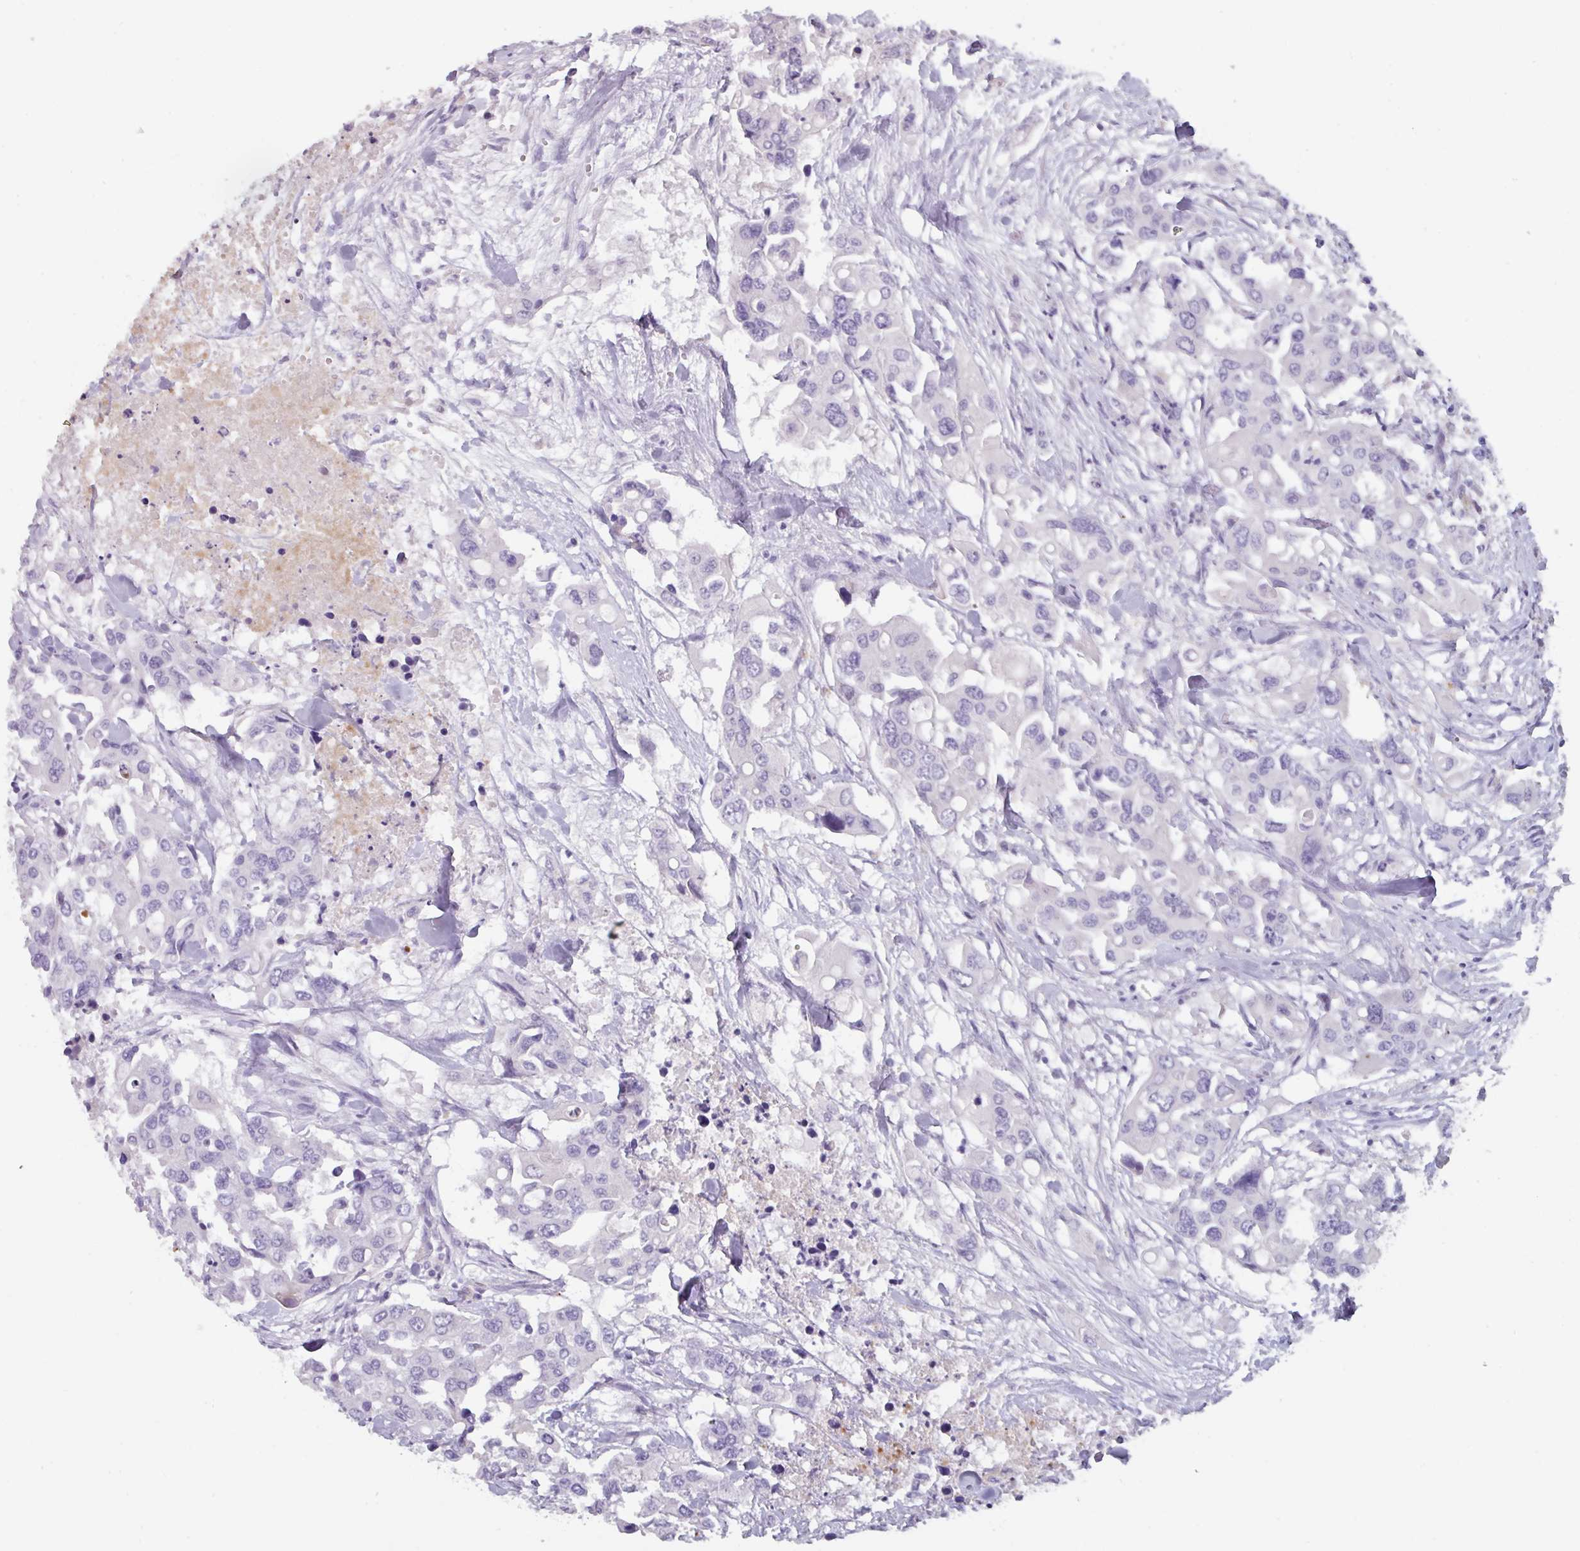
{"staining": {"intensity": "negative", "quantity": "none", "location": "none"}, "tissue": "colorectal cancer", "cell_type": "Tumor cells", "image_type": "cancer", "snomed": [{"axis": "morphology", "description": "Adenocarcinoma, NOS"}, {"axis": "topography", "description": "Colon"}], "caption": "Tumor cells are negative for brown protein staining in colorectal cancer (adenocarcinoma).", "gene": "OR2T10", "patient": {"sex": "male", "age": 77}}